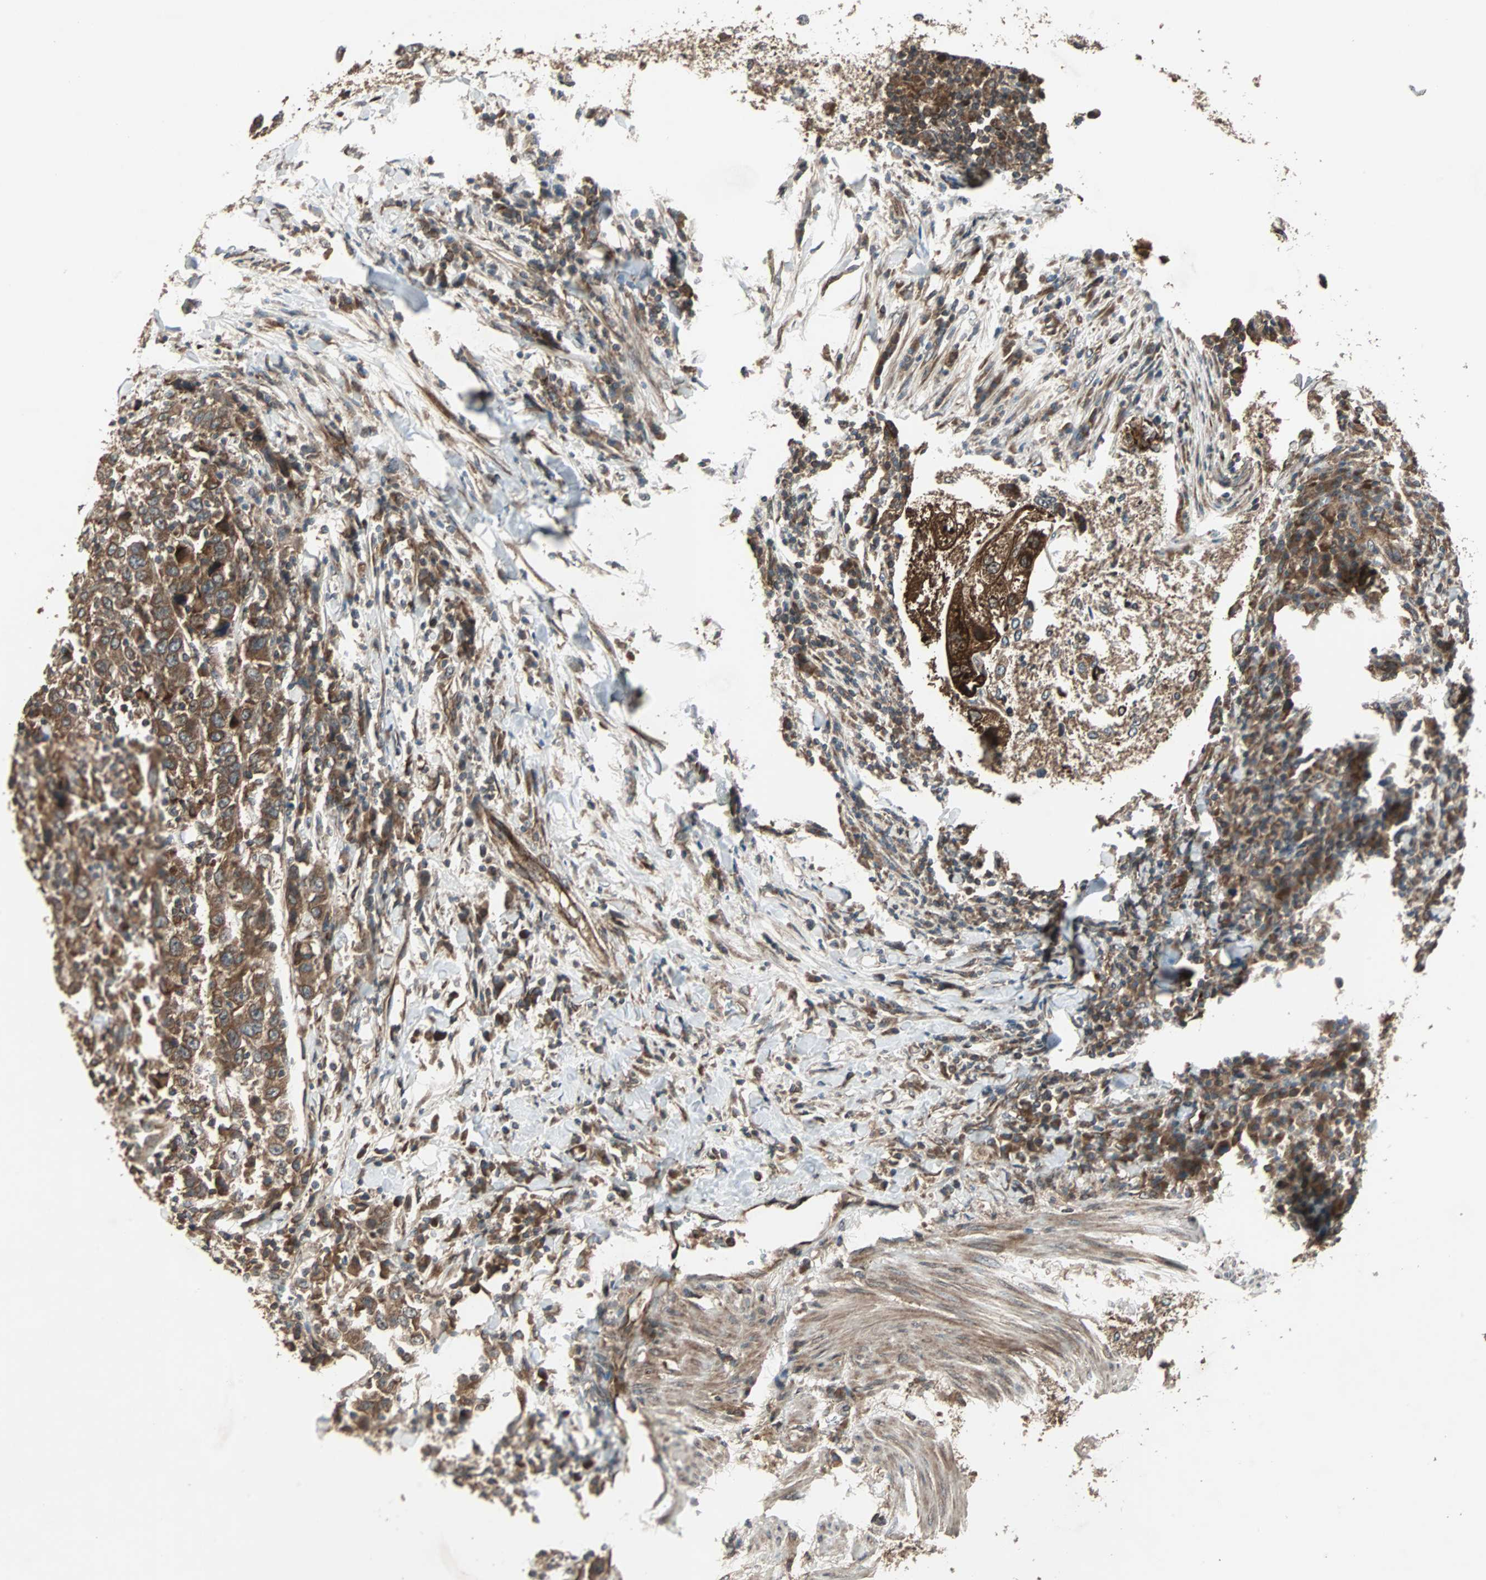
{"staining": {"intensity": "moderate", "quantity": ">75%", "location": "cytoplasmic/membranous"}, "tissue": "urothelial cancer", "cell_type": "Tumor cells", "image_type": "cancer", "snomed": [{"axis": "morphology", "description": "Urothelial carcinoma, High grade"}, {"axis": "topography", "description": "Urinary bladder"}], "caption": "Urothelial carcinoma (high-grade) stained with a protein marker shows moderate staining in tumor cells.", "gene": "RAB7A", "patient": {"sex": "male", "age": 61}}